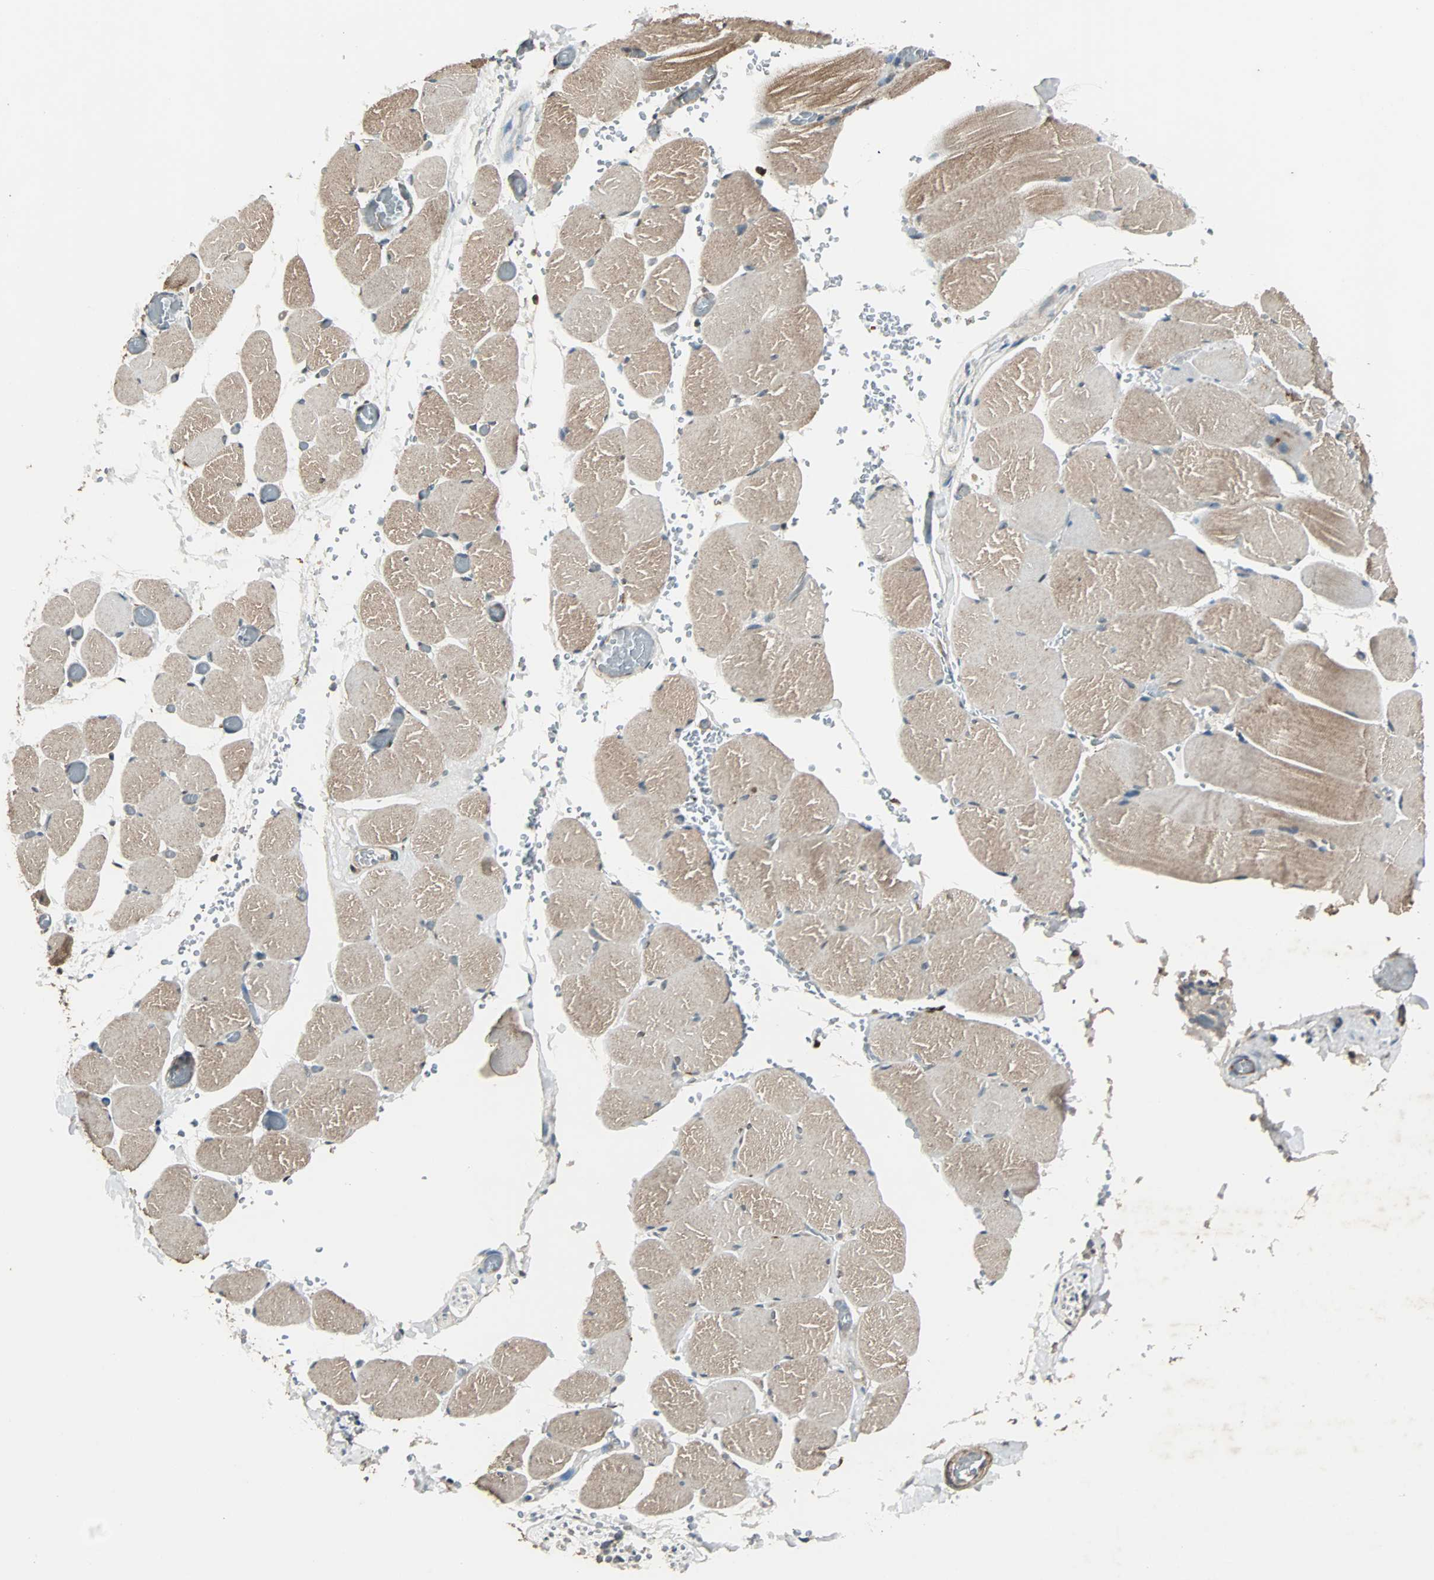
{"staining": {"intensity": "weak", "quantity": "25%-75%", "location": "cytoplasmic/membranous"}, "tissue": "skeletal muscle", "cell_type": "Myocytes", "image_type": "normal", "snomed": [{"axis": "morphology", "description": "Normal tissue, NOS"}, {"axis": "topography", "description": "Skeletal muscle"}, {"axis": "topography", "description": "Soft tissue"}], "caption": "This histopathology image reveals normal skeletal muscle stained with immunohistochemistry (IHC) to label a protein in brown. The cytoplasmic/membranous of myocytes show weak positivity for the protein. Nuclei are counter-stained blue.", "gene": "GCK", "patient": {"sex": "female", "age": 58}}